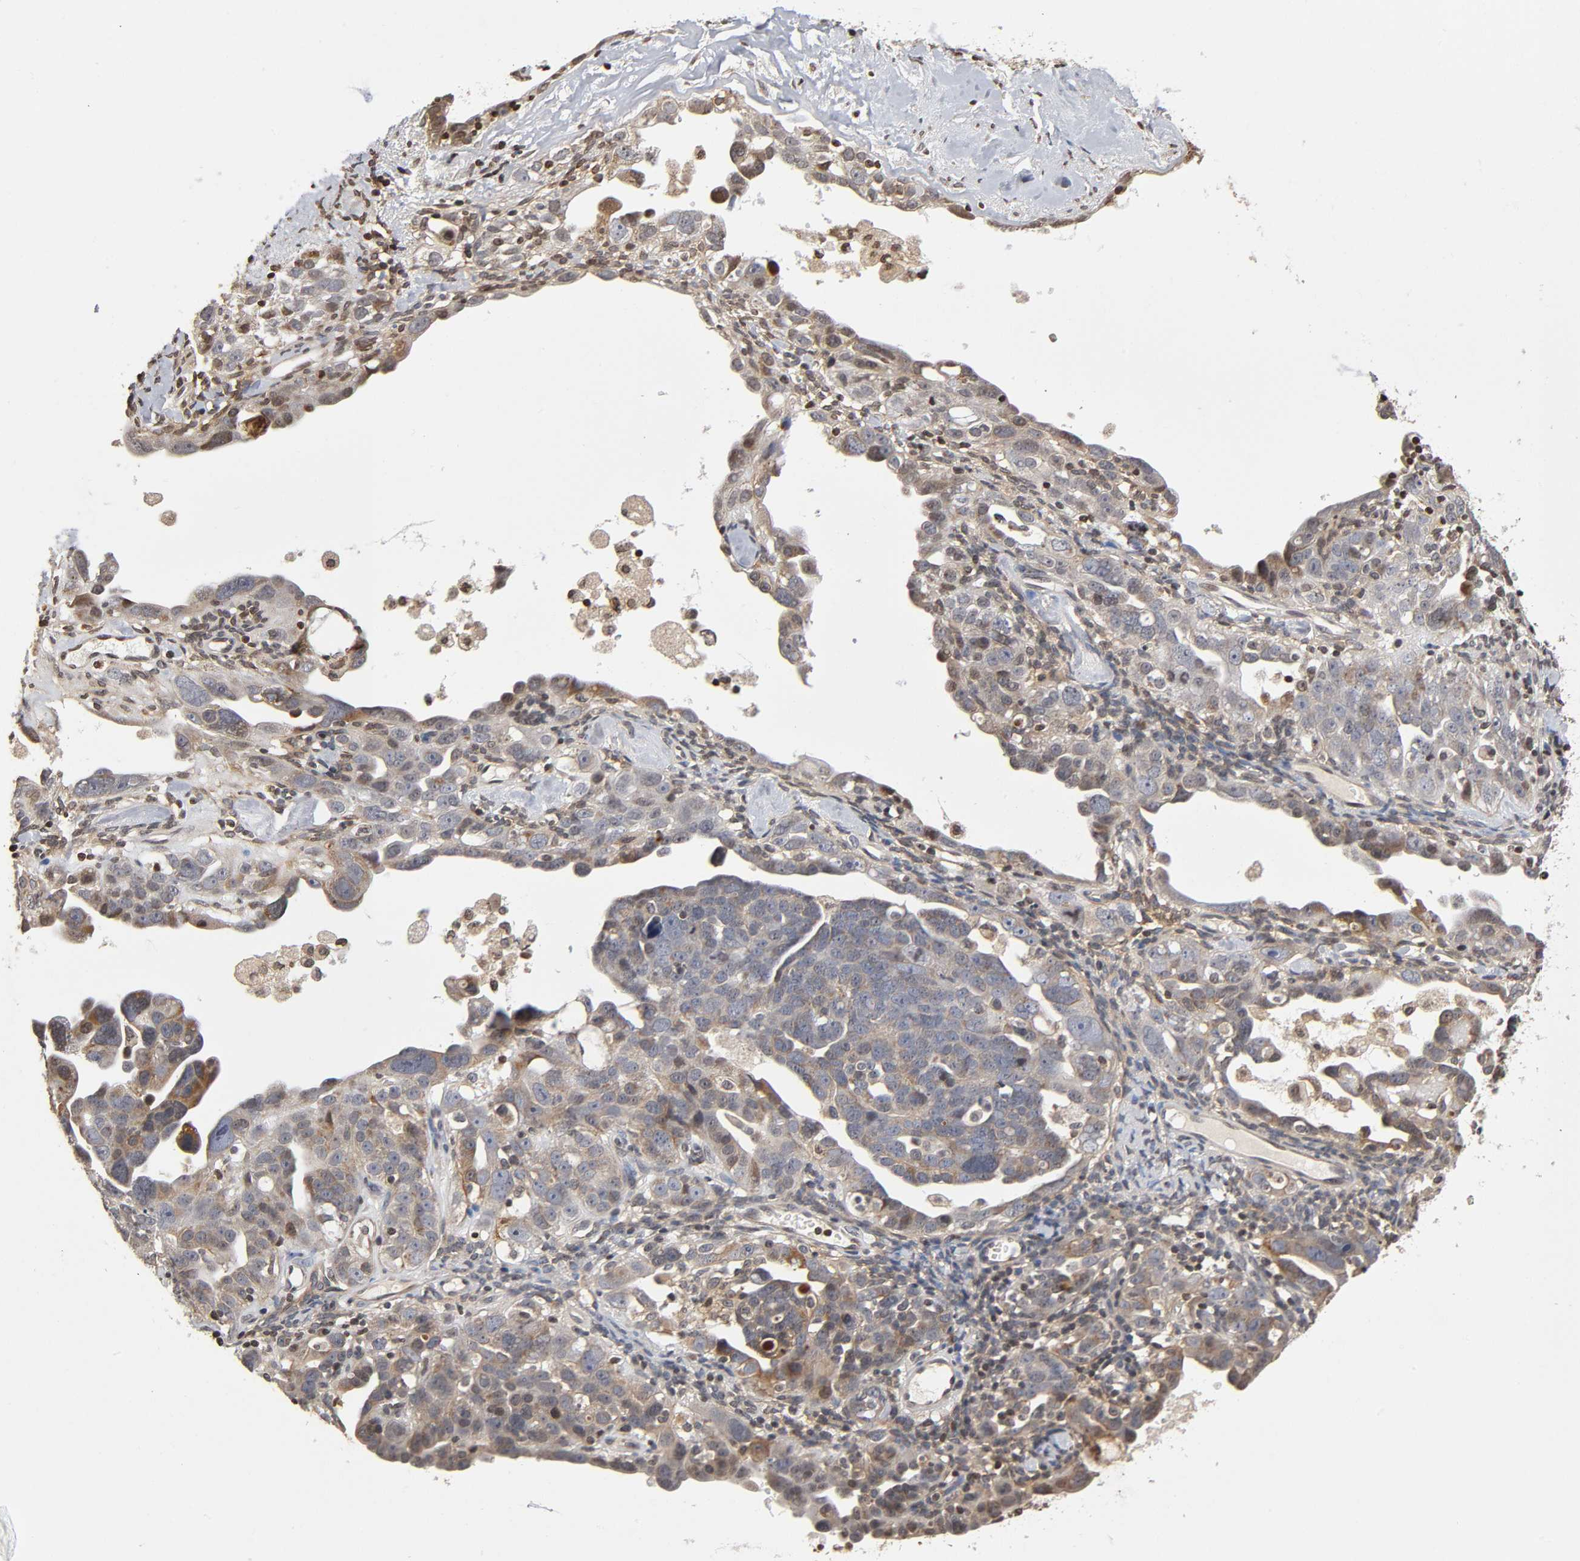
{"staining": {"intensity": "weak", "quantity": ">75%", "location": "cytoplasmic/membranous"}, "tissue": "ovarian cancer", "cell_type": "Tumor cells", "image_type": "cancer", "snomed": [{"axis": "morphology", "description": "Cystadenocarcinoma, serous, NOS"}, {"axis": "topography", "description": "Ovary"}], "caption": "Immunohistochemistry (IHC) (DAB (3,3'-diaminobenzidine)) staining of human ovarian cancer (serous cystadenocarcinoma) reveals weak cytoplasmic/membranous protein expression in about >75% of tumor cells.", "gene": "ITGAV", "patient": {"sex": "female", "age": 66}}